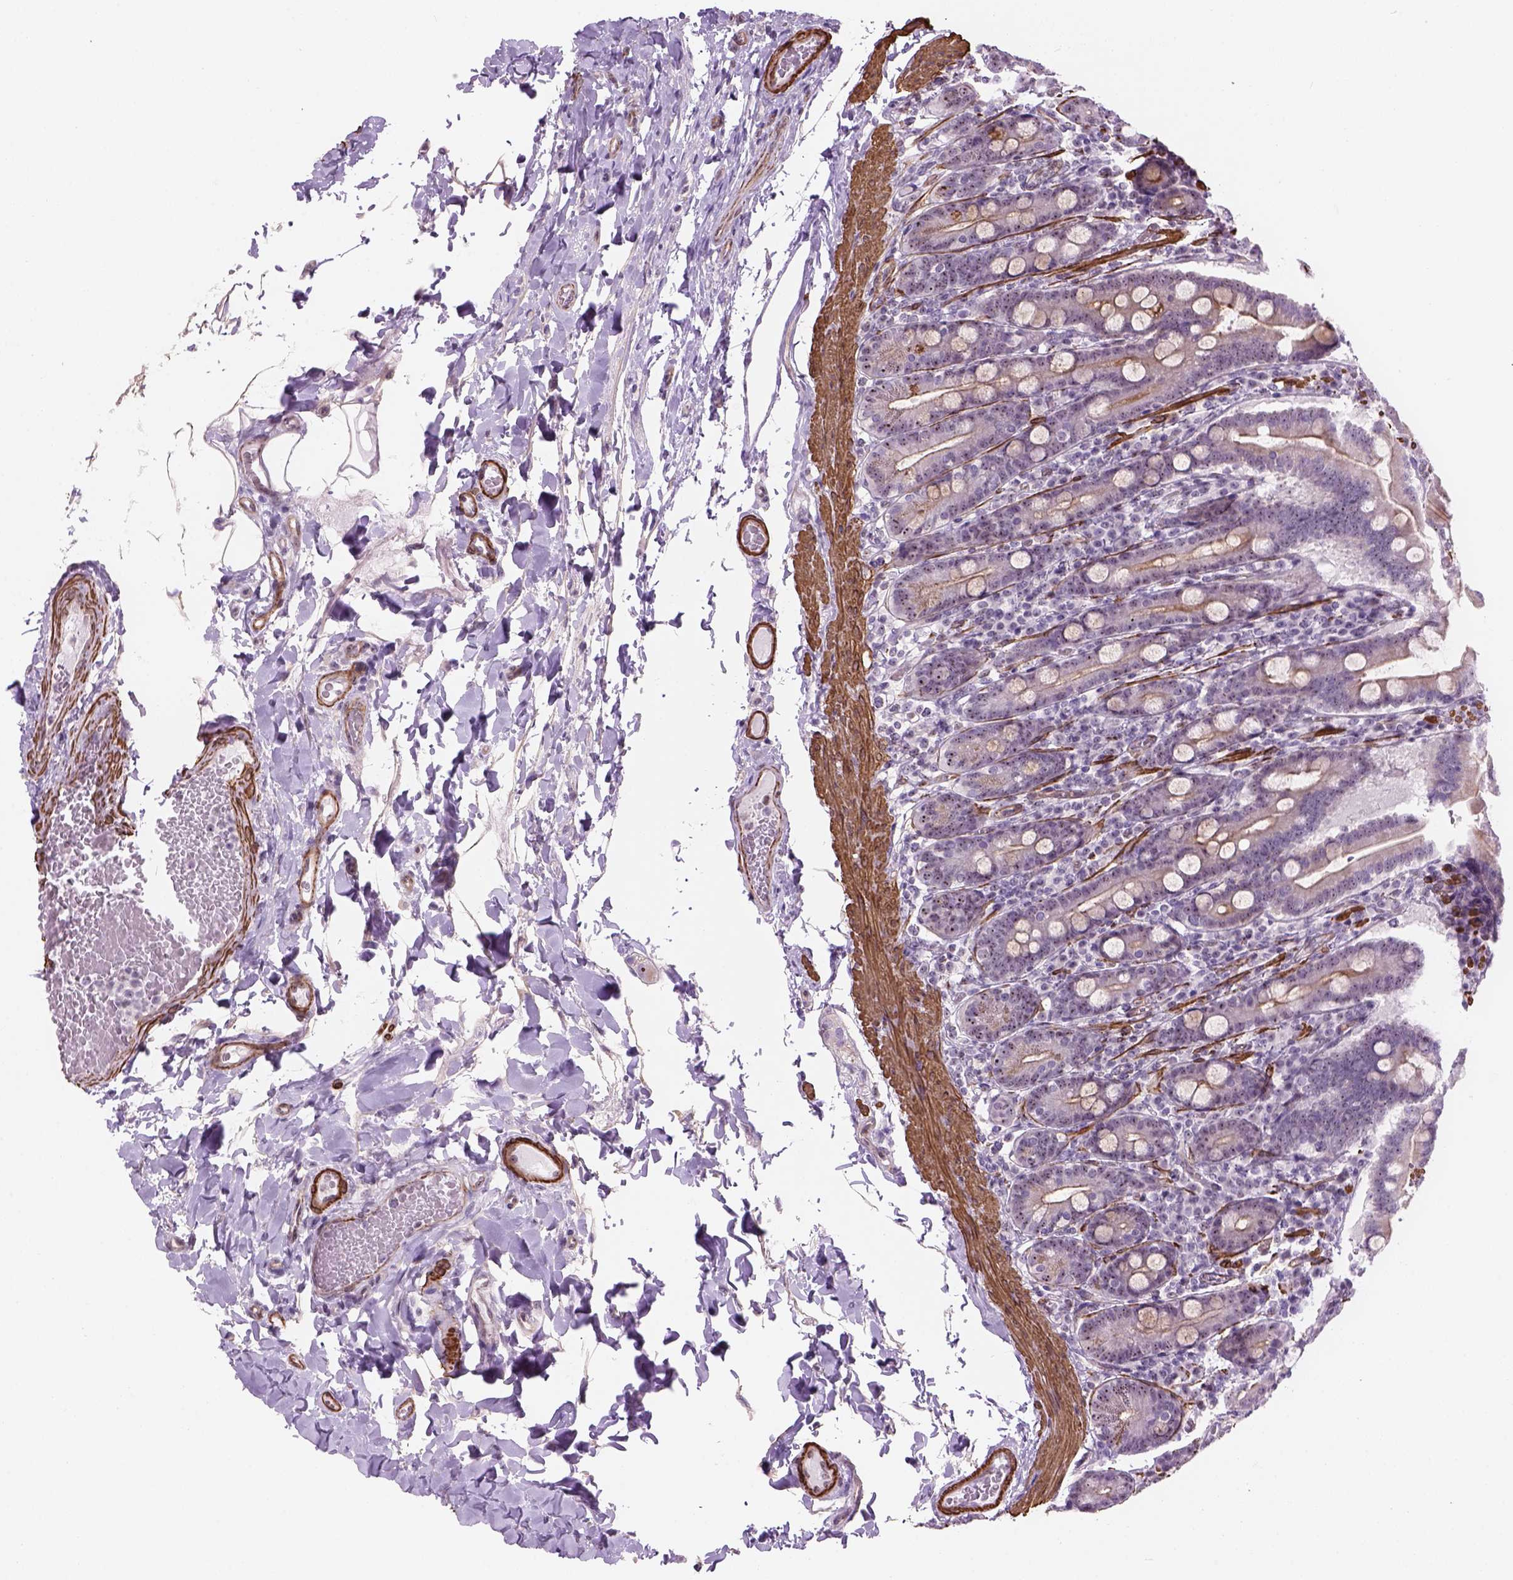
{"staining": {"intensity": "moderate", "quantity": "<25%", "location": "nuclear"}, "tissue": "small intestine", "cell_type": "Glandular cells", "image_type": "normal", "snomed": [{"axis": "morphology", "description": "Normal tissue, NOS"}, {"axis": "topography", "description": "Small intestine"}], "caption": "Immunohistochemical staining of benign human small intestine shows moderate nuclear protein staining in approximately <25% of glandular cells.", "gene": "RRS1", "patient": {"sex": "male", "age": 26}}